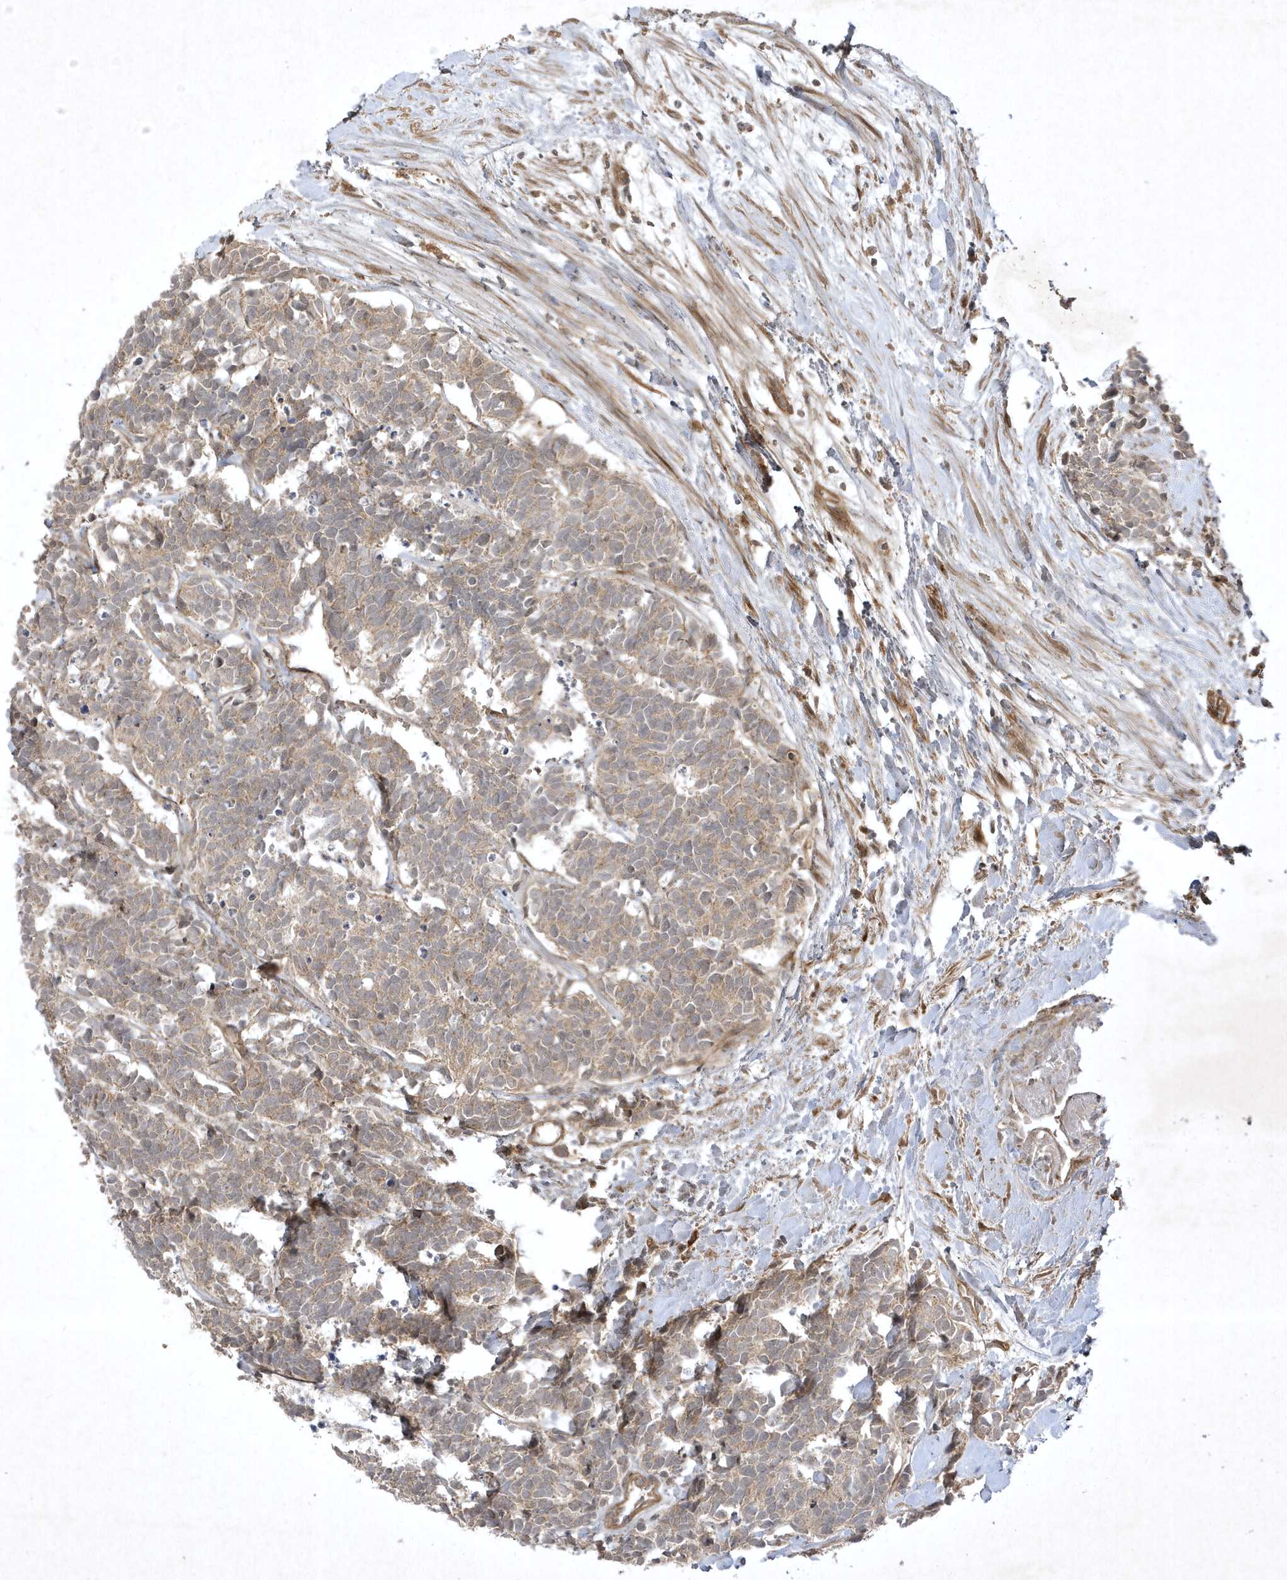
{"staining": {"intensity": "weak", "quantity": "<25%", "location": "cytoplasmic/membranous"}, "tissue": "carcinoid", "cell_type": "Tumor cells", "image_type": "cancer", "snomed": [{"axis": "morphology", "description": "Carcinoma, NOS"}, {"axis": "morphology", "description": "Carcinoid, malignant, NOS"}, {"axis": "topography", "description": "Urinary bladder"}], "caption": "Immunohistochemistry (IHC) of human carcinoid shows no positivity in tumor cells.", "gene": "FAM83C", "patient": {"sex": "male", "age": 57}}